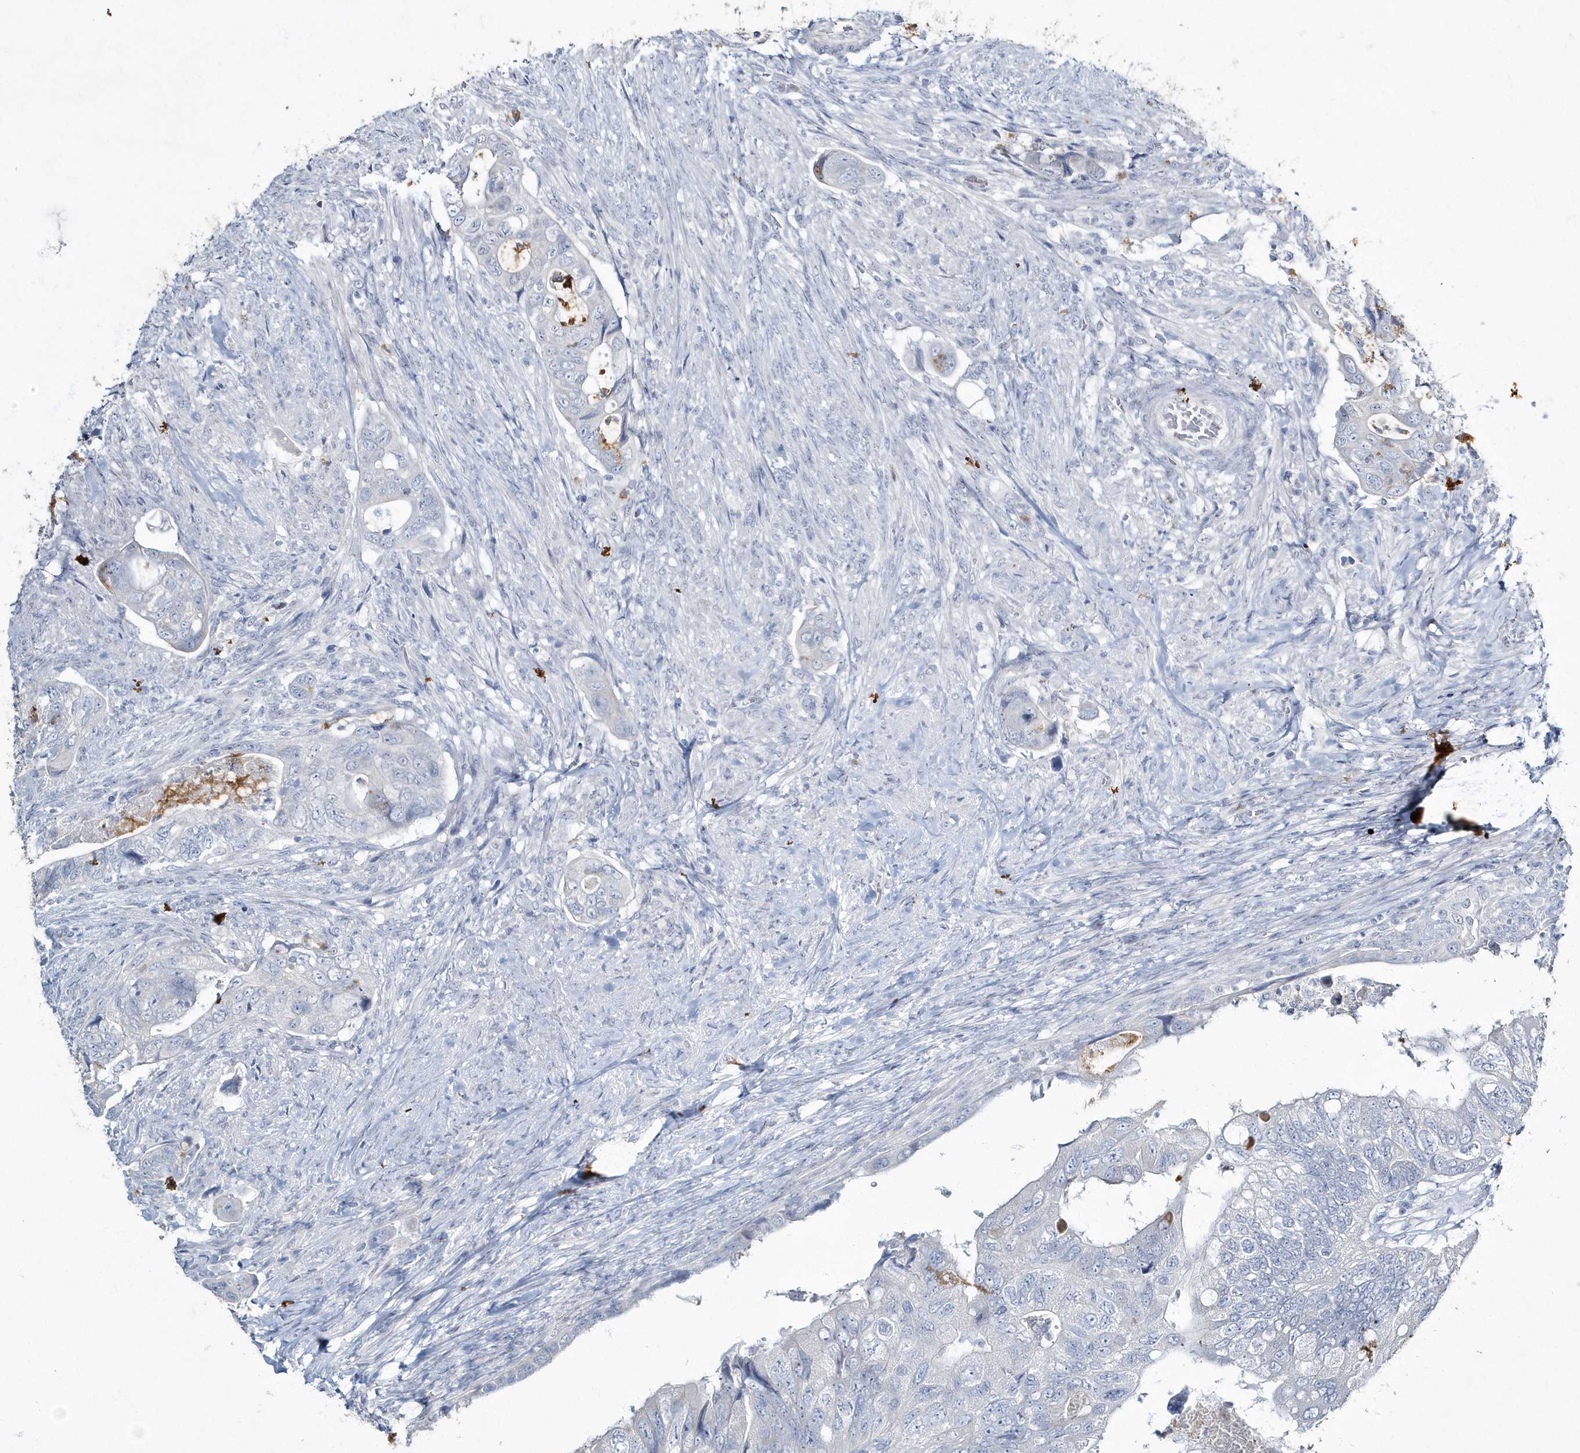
{"staining": {"intensity": "negative", "quantity": "none", "location": "none"}, "tissue": "colorectal cancer", "cell_type": "Tumor cells", "image_type": "cancer", "snomed": [{"axis": "morphology", "description": "Adenocarcinoma, NOS"}, {"axis": "topography", "description": "Rectum"}], "caption": "Tumor cells are negative for brown protein staining in adenocarcinoma (colorectal).", "gene": "MYOT", "patient": {"sex": "male", "age": 63}}